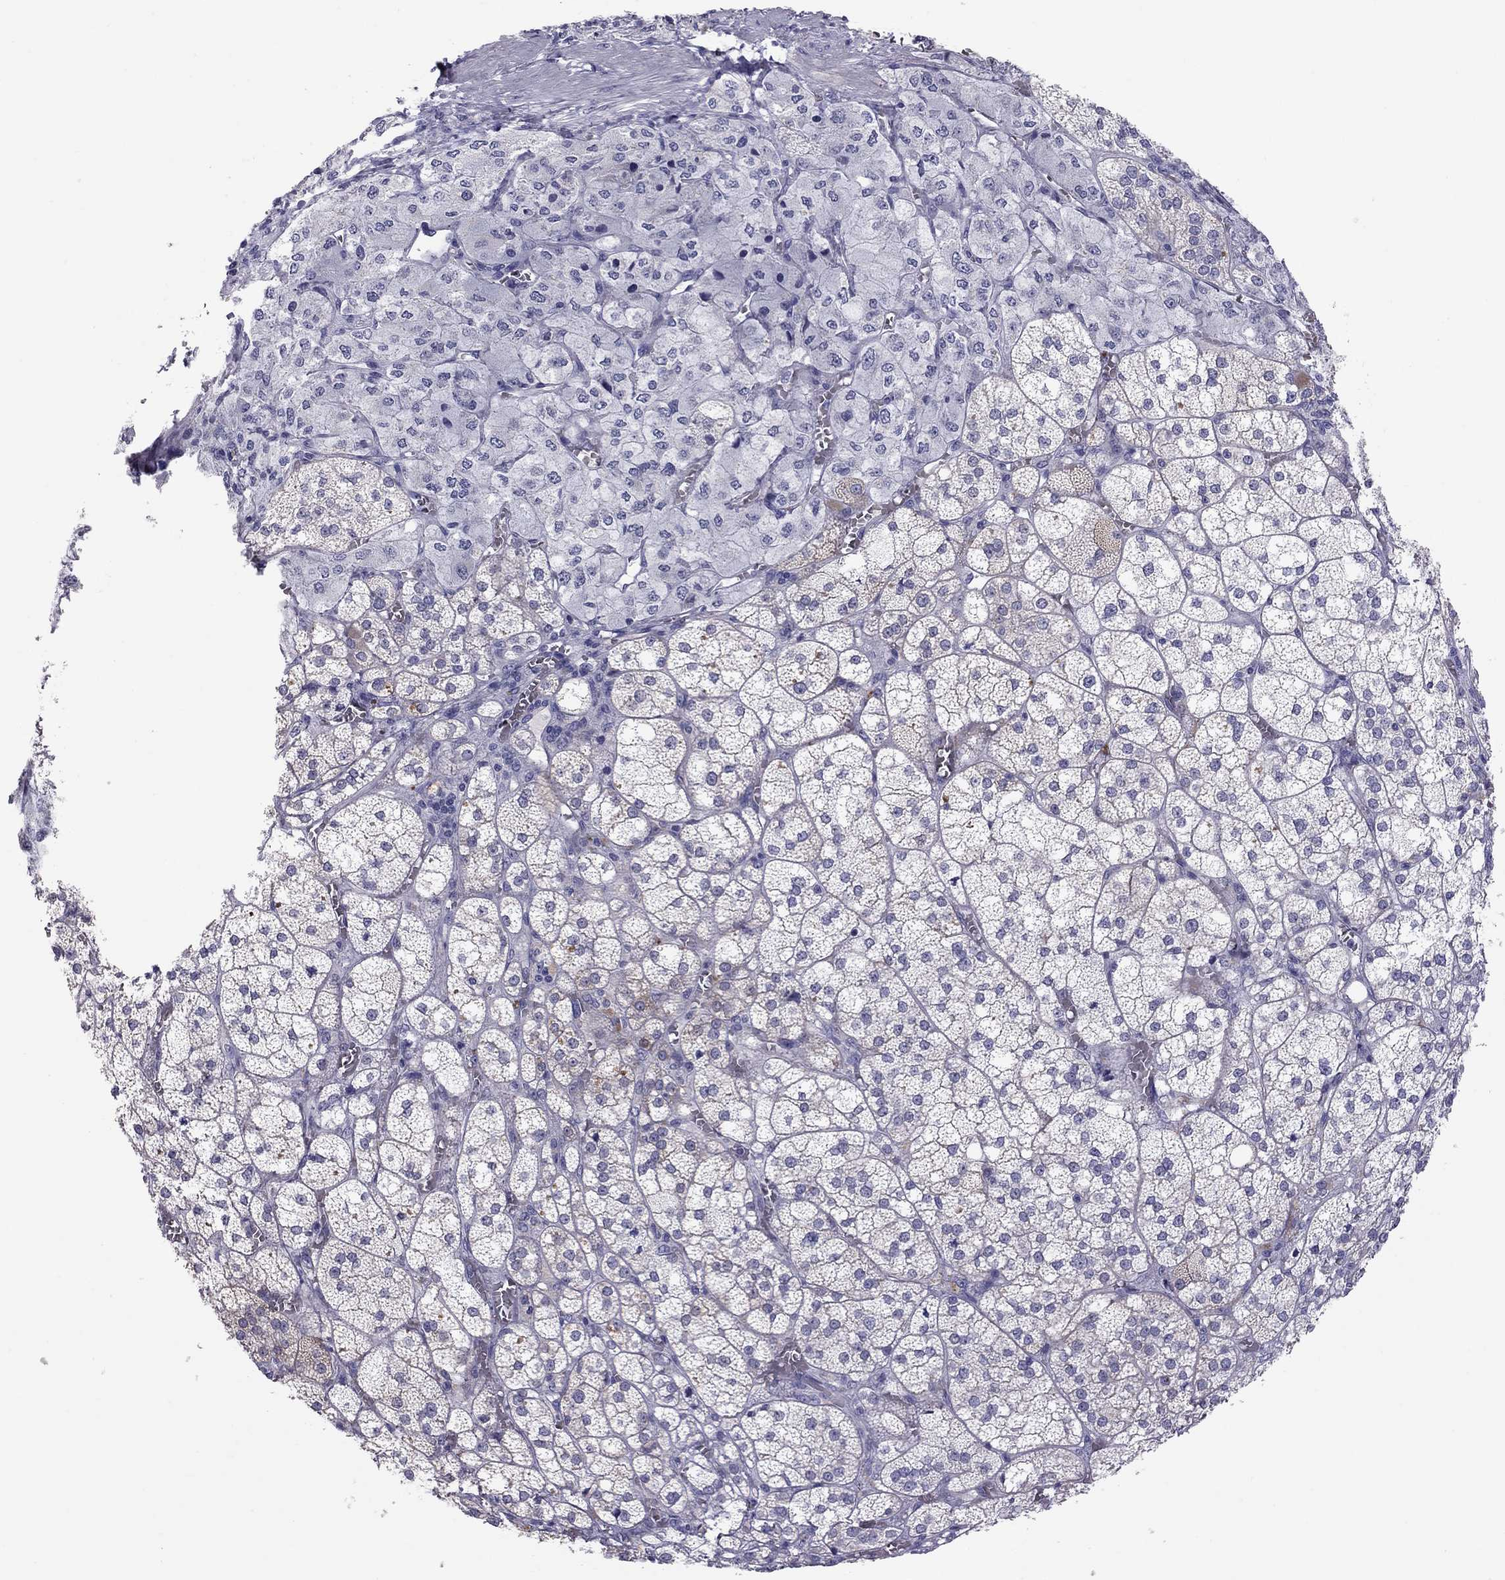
{"staining": {"intensity": "negative", "quantity": "none", "location": "none"}, "tissue": "adrenal gland", "cell_type": "Glandular cells", "image_type": "normal", "snomed": [{"axis": "morphology", "description": "Normal tissue, NOS"}, {"axis": "topography", "description": "Adrenal gland"}], "caption": "High power microscopy histopathology image of an IHC image of unremarkable adrenal gland, revealing no significant positivity in glandular cells.", "gene": "MUC16", "patient": {"sex": "female", "age": 60}}